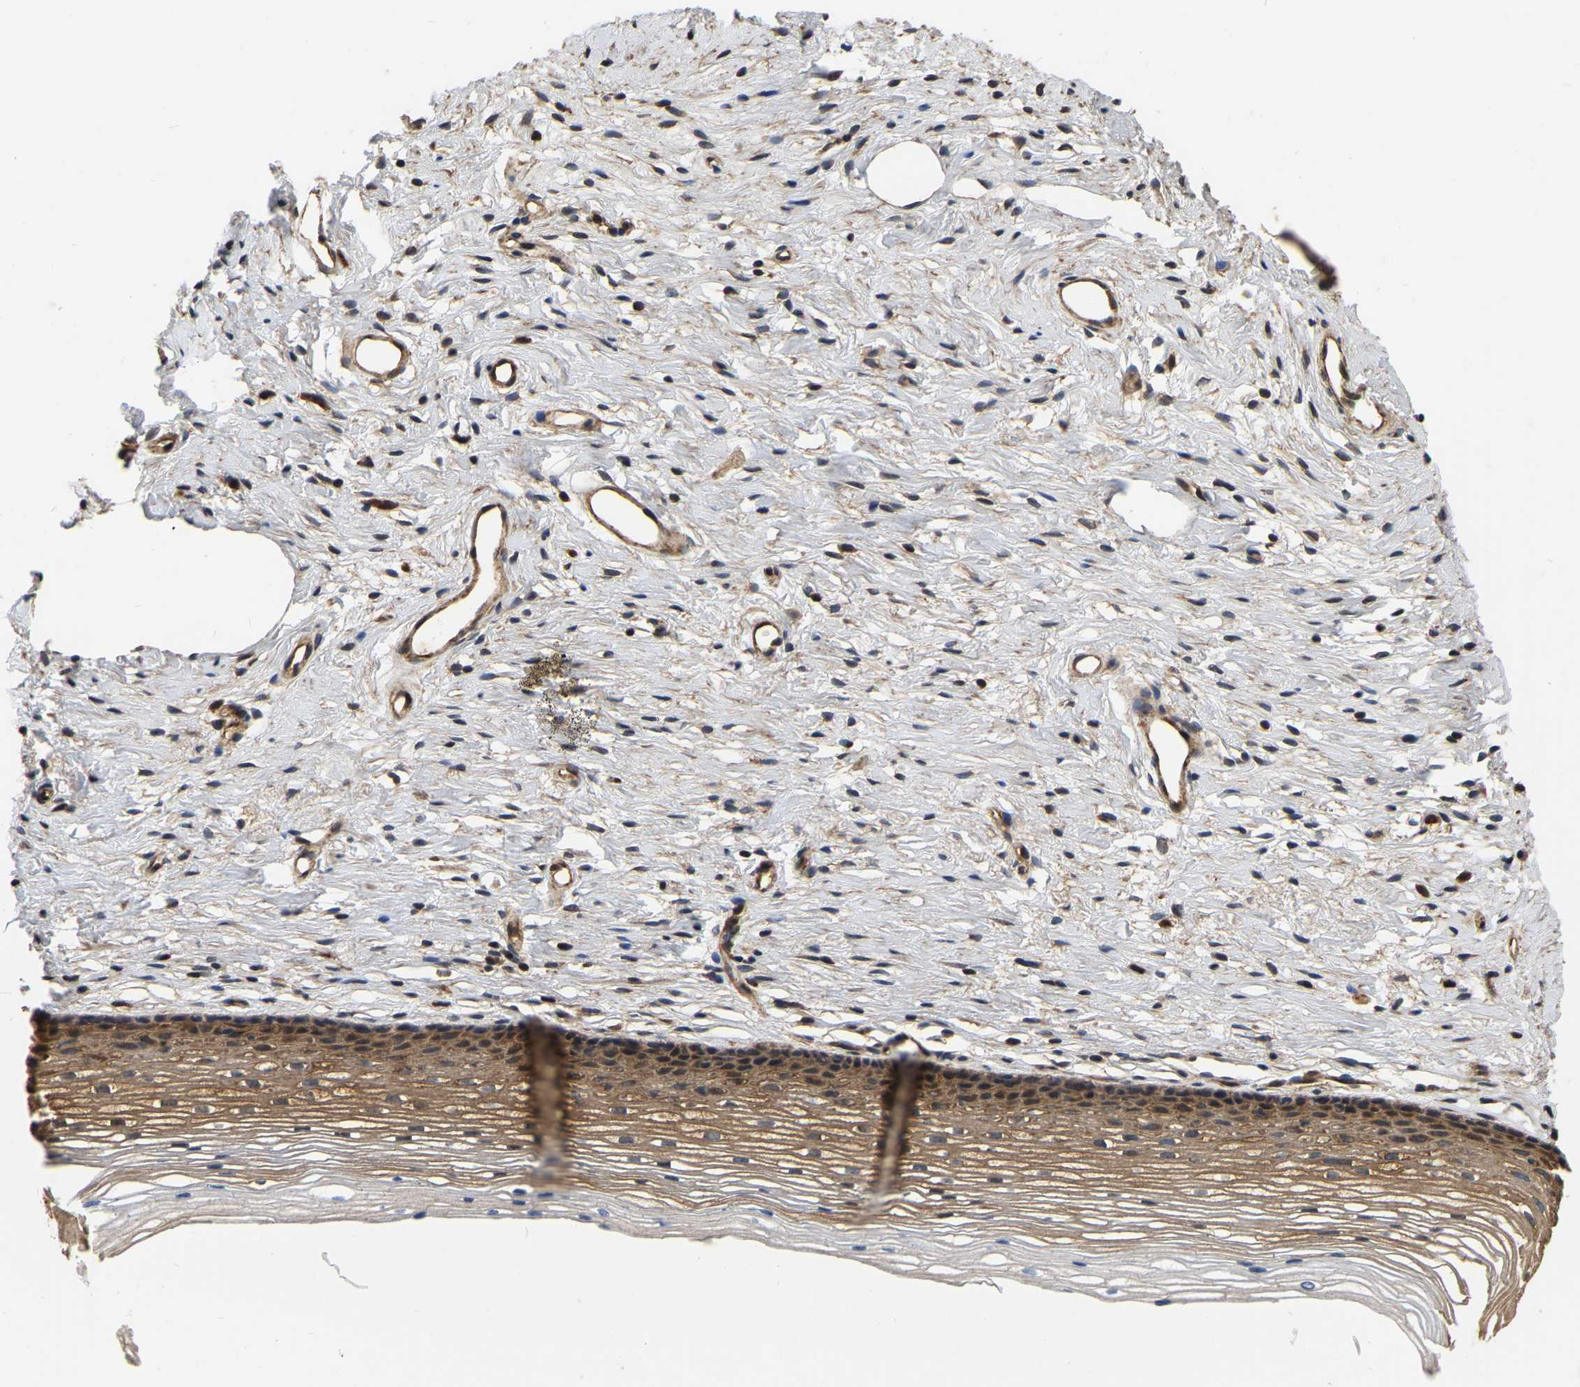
{"staining": {"intensity": "moderate", "quantity": ">75%", "location": "cytoplasmic/membranous"}, "tissue": "cervix", "cell_type": "Glandular cells", "image_type": "normal", "snomed": [{"axis": "morphology", "description": "Normal tissue, NOS"}, {"axis": "topography", "description": "Cervix"}], "caption": "Protein positivity by IHC demonstrates moderate cytoplasmic/membranous staining in approximately >75% of glandular cells in unremarkable cervix. Immunohistochemistry (ihc) stains the protein of interest in brown and the nuclei are stained blue.", "gene": "GARS1", "patient": {"sex": "female", "age": 77}}